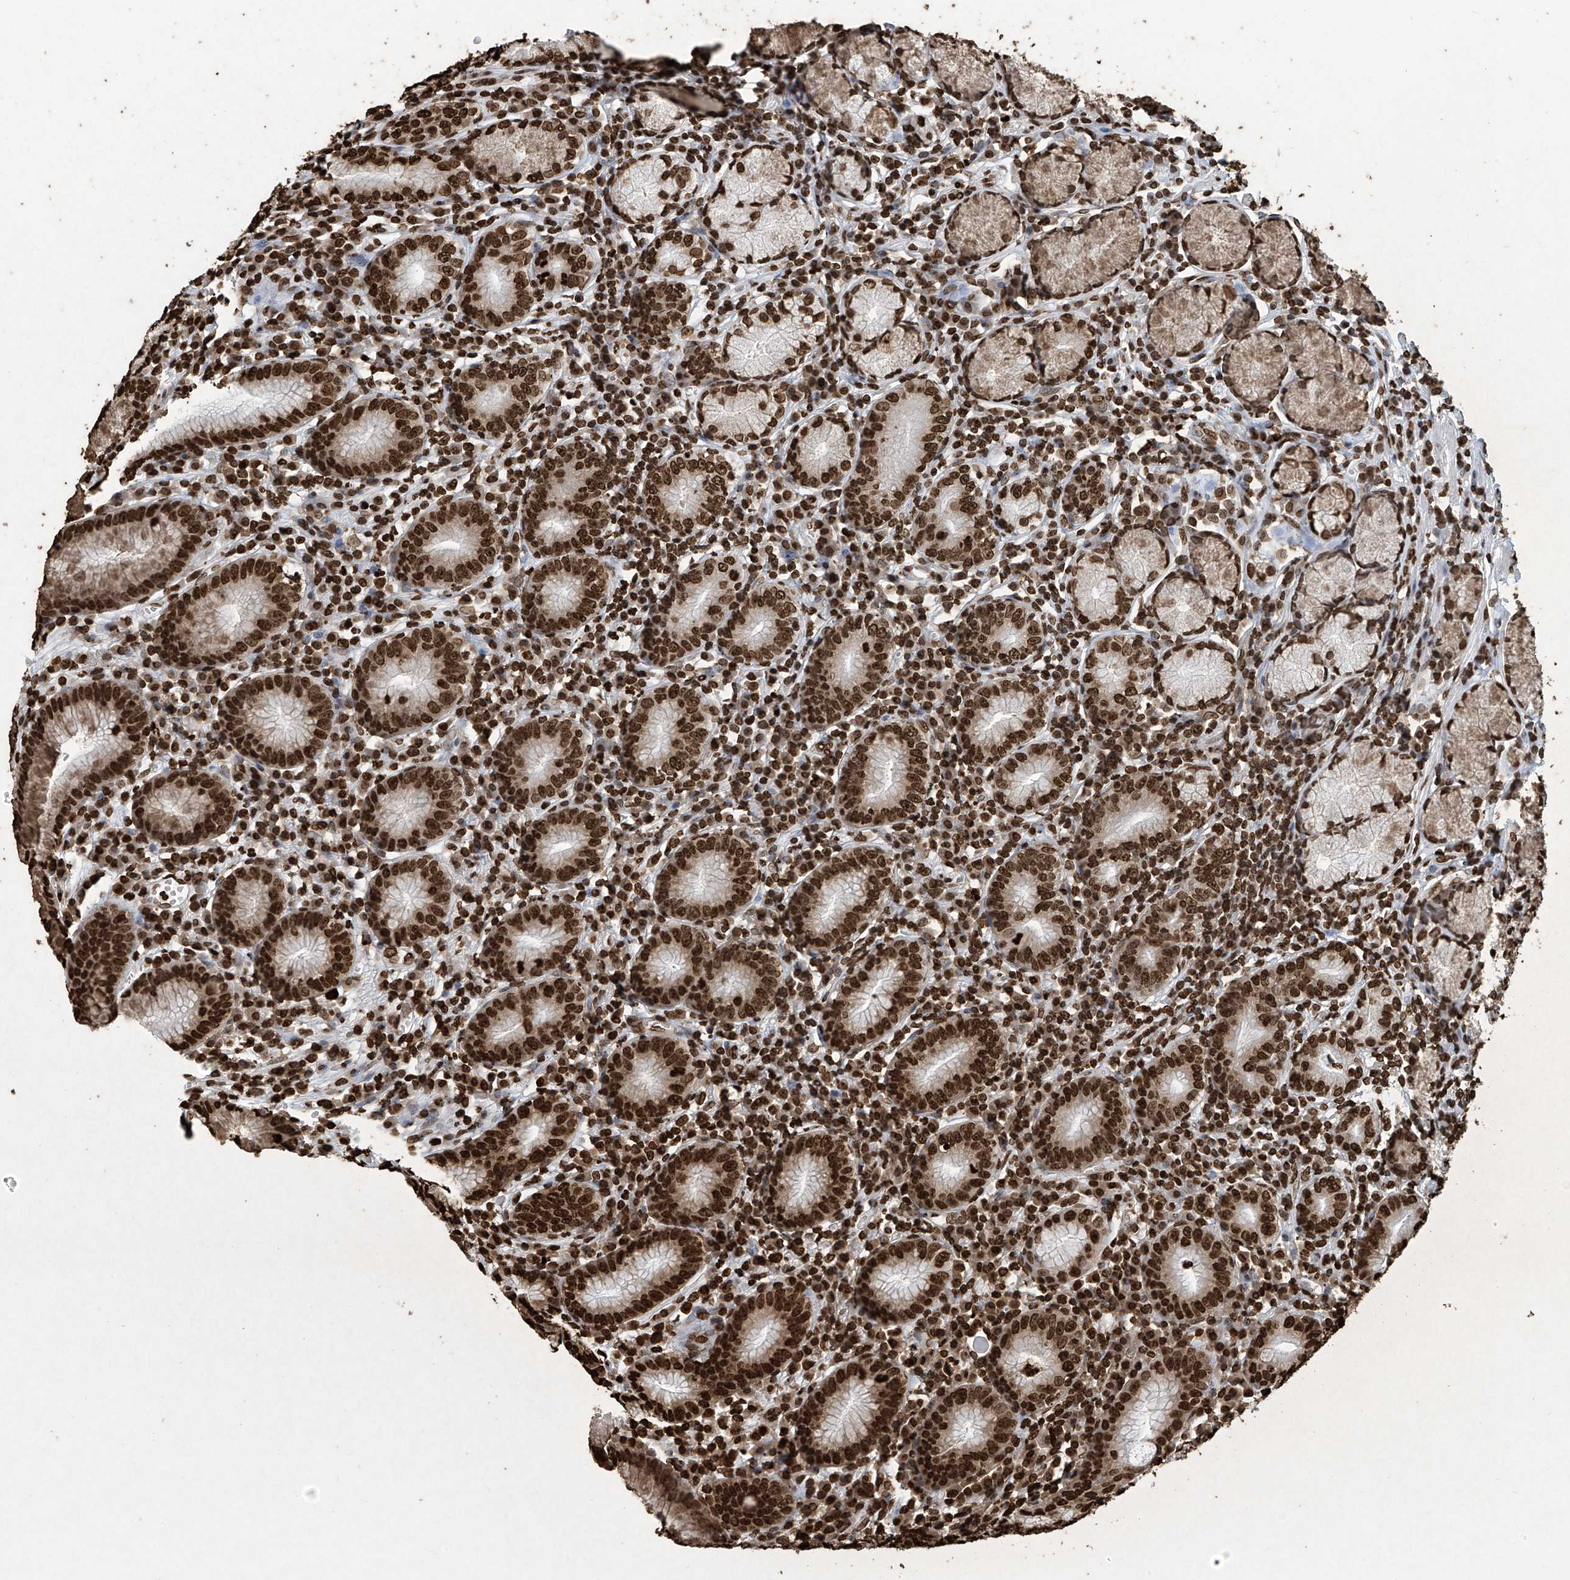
{"staining": {"intensity": "strong", "quantity": ">75%", "location": "nuclear"}, "tissue": "stomach", "cell_type": "Glandular cells", "image_type": "normal", "snomed": [{"axis": "morphology", "description": "Normal tissue, NOS"}, {"axis": "topography", "description": "Stomach"}], "caption": "Normal stomach shows strong nuclear positivity in about >75% of glandular cells, visualized by immunohistochemistry. (Stains: DAB in brown, nuclei in blue, Microscopy: brightfield microscopy at high magnification).", "gene": "H3", "patient": {"sex": "male", "age": 55}}